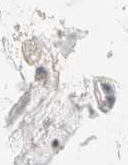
{"staining": {"intensity": "negative", "quantity": "none", "location": "none"}, "tissue": "adipose tissue", "cell_type": "Adipocytes", "image_type": "normal", "snomed": [{"axis": "morphology", "description": "Normal tissue, NOS"}, {"axis": "morphology", "description": "Fibrosis, NOS"}, {"axis": "topography", "description": "Breast"}, {"axis": "topography", "description": "Adipose tissue"}], "caption": "The immunohistochemistry (IHC) photomicrograph has no significant positivity in adipocytes of adipose tissue.", "gene": "TIMD4", "patient": {"sex": "female", "age": 39}}